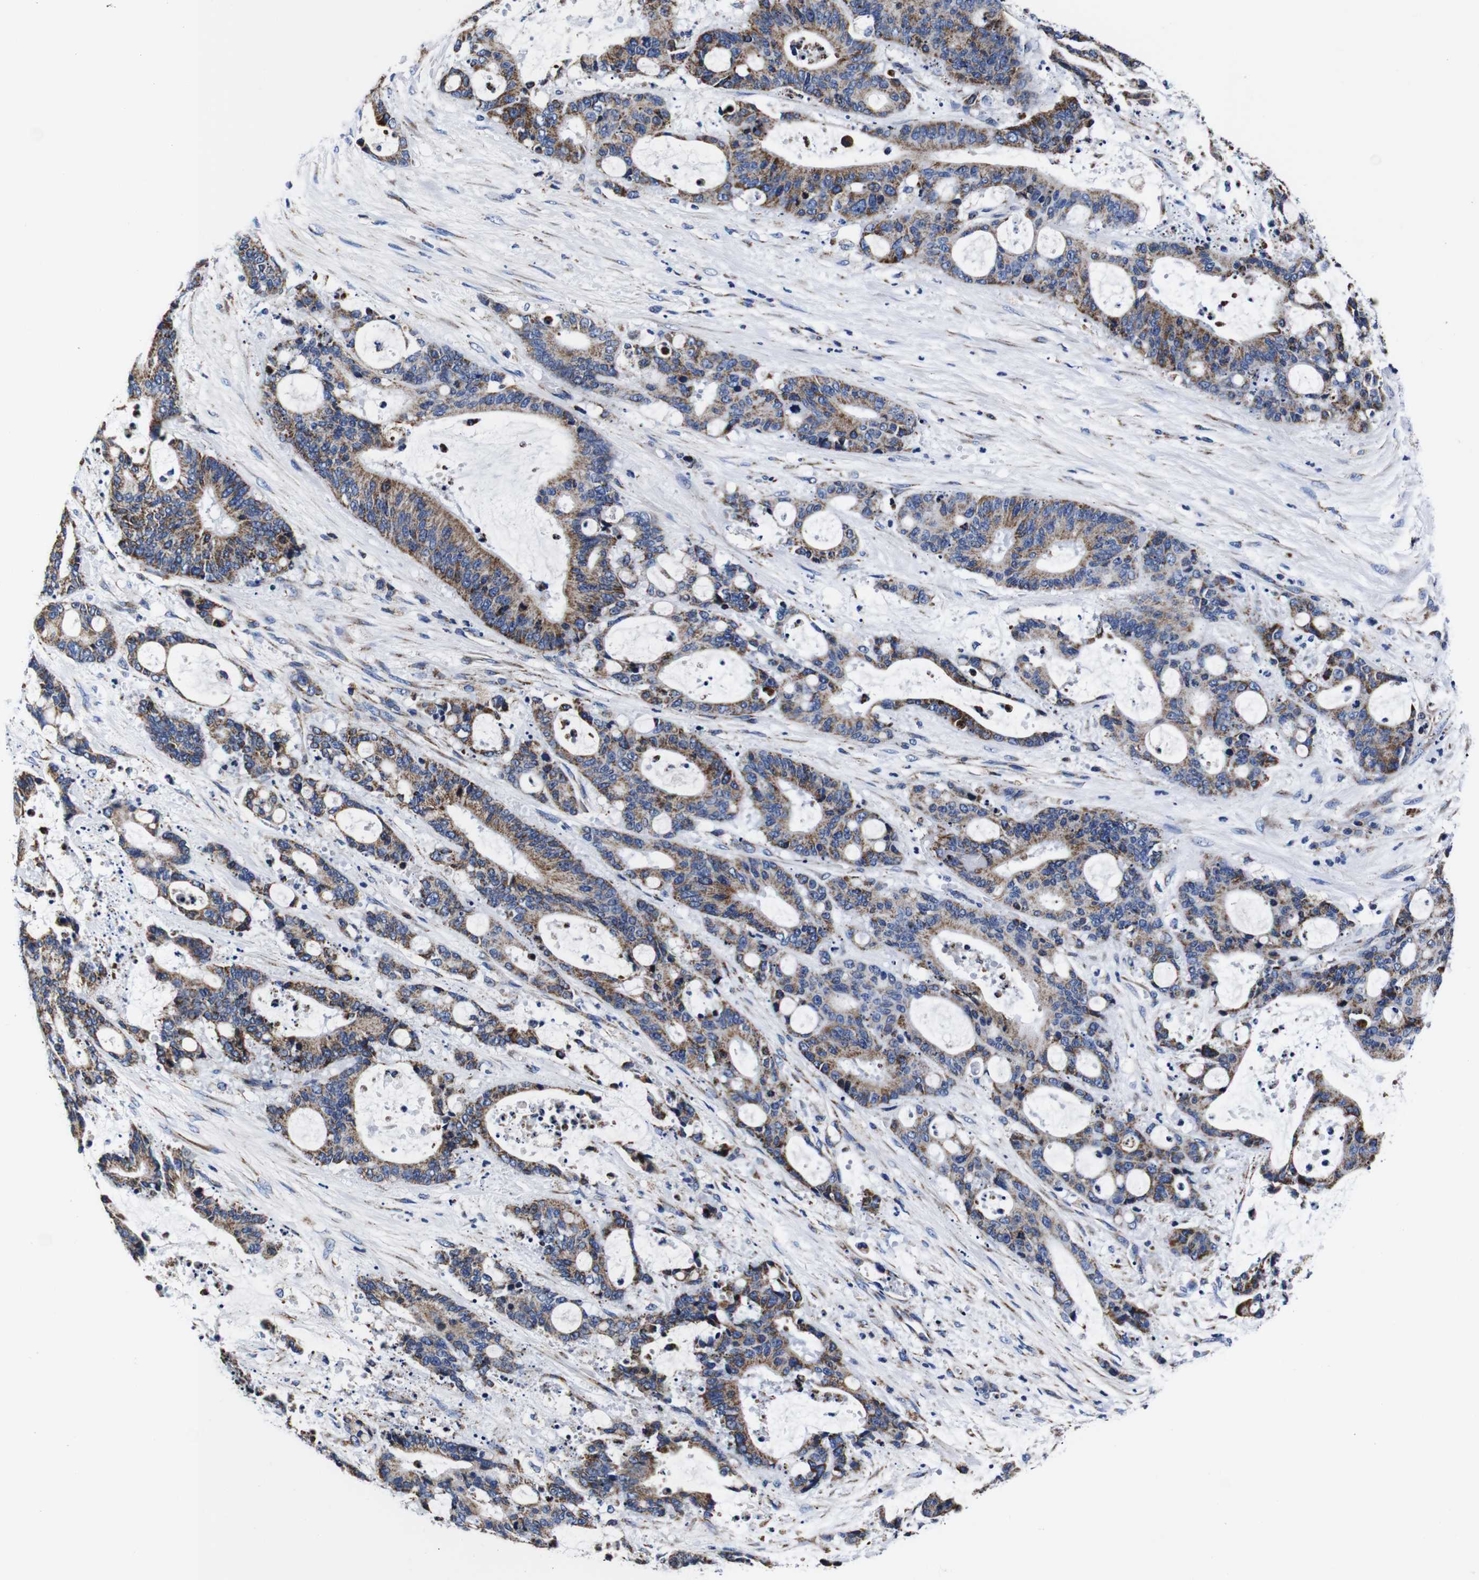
{"staining": {"intensity": "moderate", "quantity": ">75%", "location": "cytoplasmic/membranous"}, "tissue": "liver cancer", "cell_type": "Tumor cells", "image_type": "cancer", "snomed": [{"axis": "morphology", "description": "Normal tissue, NOS"}, {"axis": "morphology", "description": "Cholangiocarcinoma"}, {"axis": "topography", "description": "Liver"}, {"axis": "topography", "description": "Peripheral nerve tissue"}], "caption": "Protein expression analysis of human cholangiocarcinoma (liver) reveals moderate cytoplasmic/membranous staining in about >75% of tumor cells. Nuclei are stained in blue.", "gene": "FKBP9", "patient": {"sex": "female", "age": 73}}